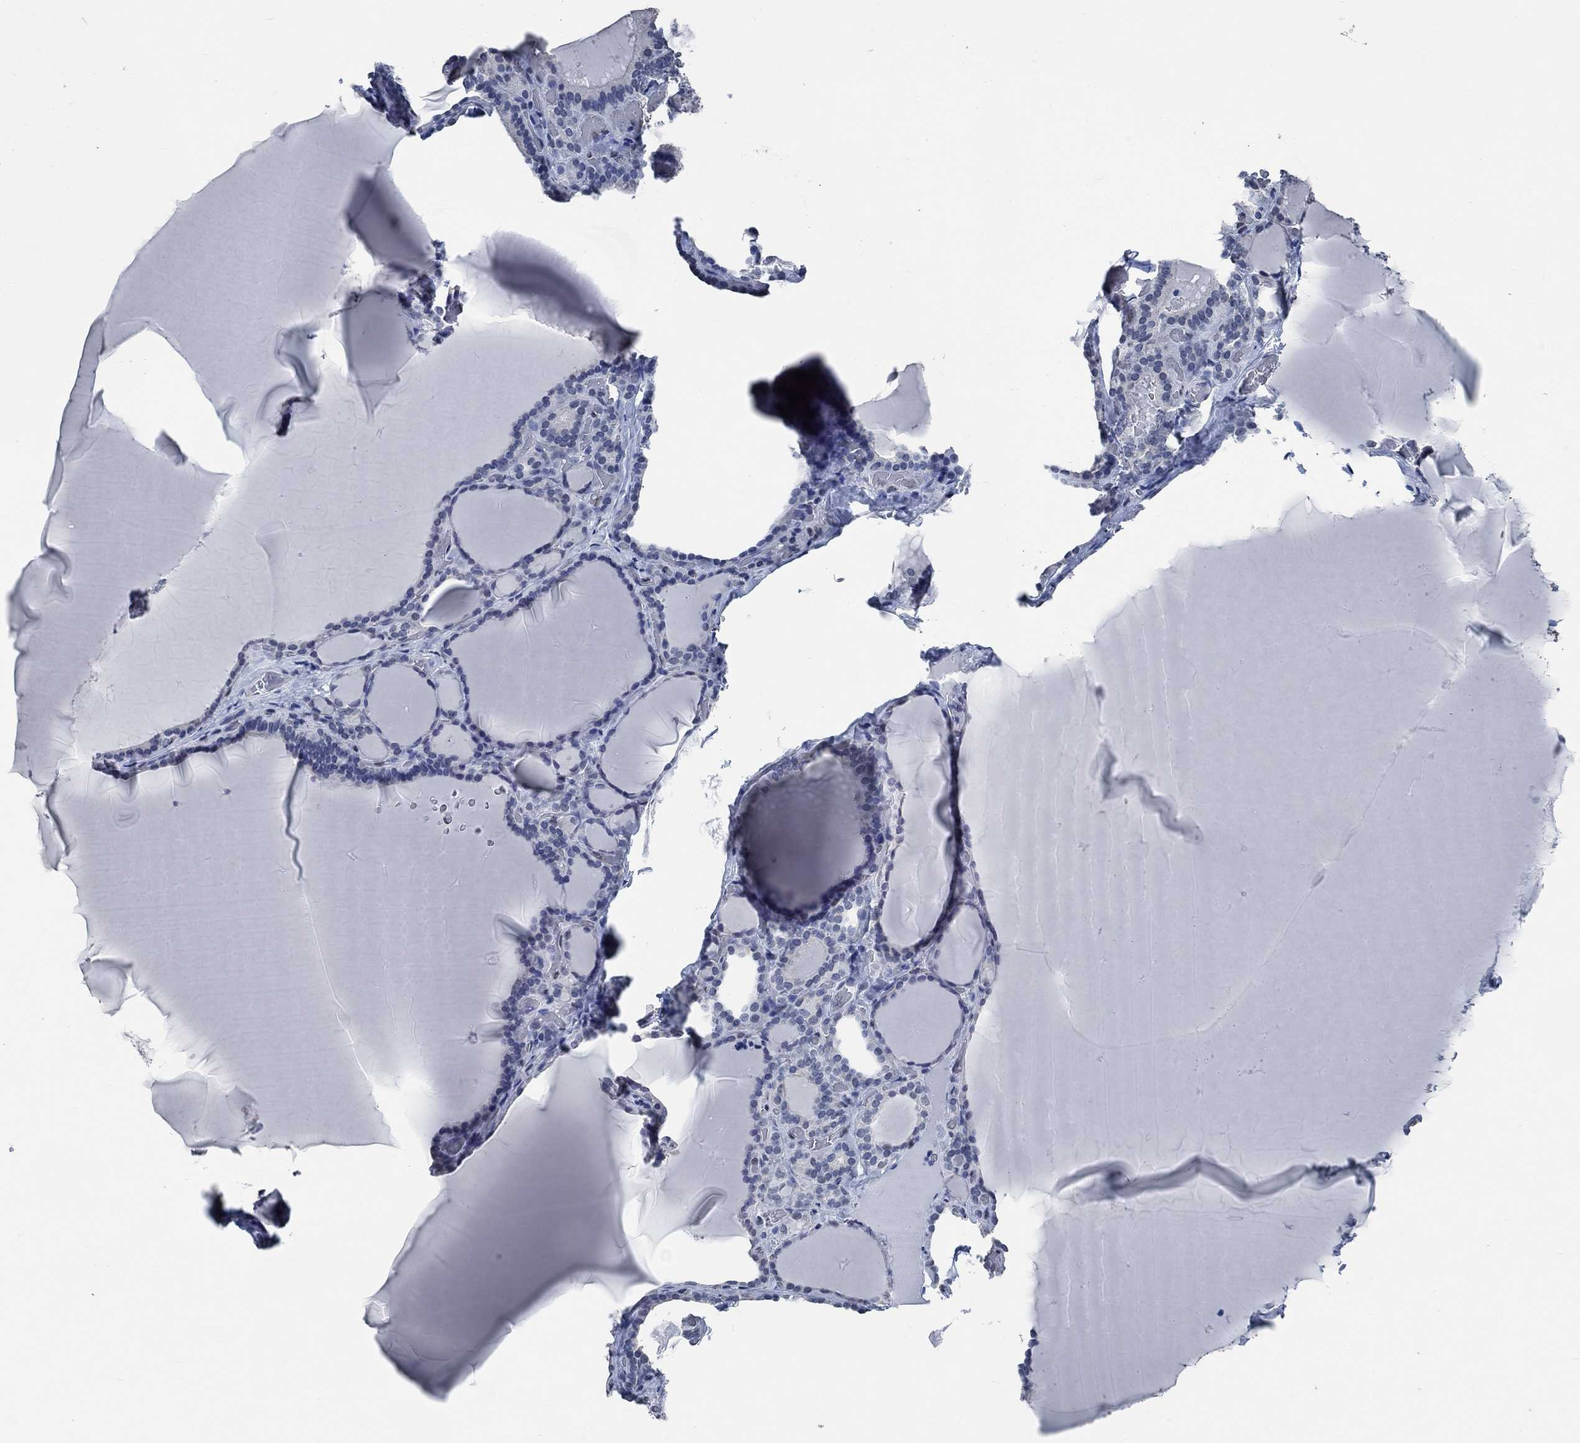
{"staining": {"intensity": "negative", "quantity": "none", "location": "none"}, "tissue": "thyroid gland", "cell_type": "Glandular cells", "image_type": "normal", "snomed": [{"axis": "morphology", "description": "Normal tissue, NOS"}, {"axis": "morphology", "description": "Hyperplasia, NOS"}, {"axis": "topography", "description": "Thyroid gland"}], "caption": "The micrograph reveals no significant expression in glandular cells of thyroid gland.", "gene": "OBSCN", "patient": {"sex": "female", "age": 27}}